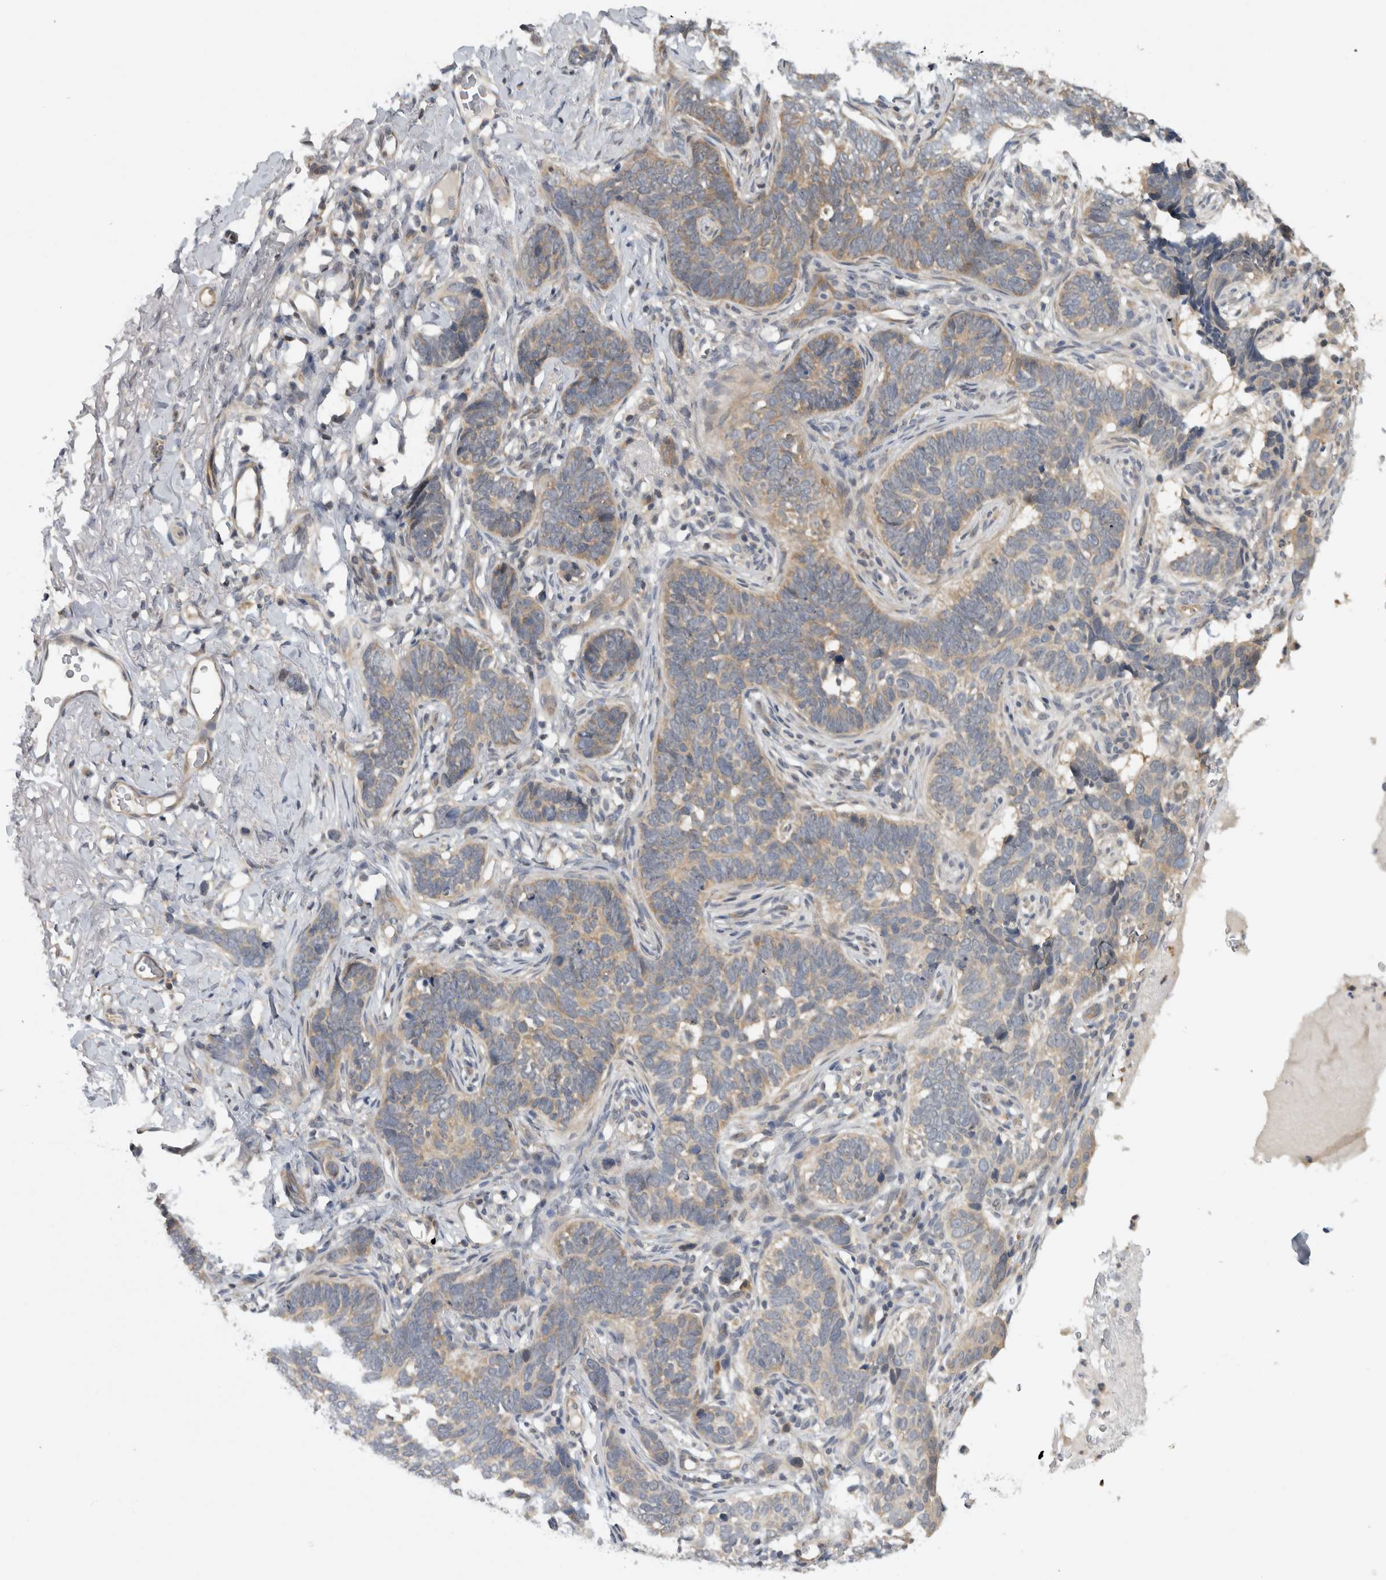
{"staining": {"intensity": "weak", "quantity": "25%-75%", "location": "cytoplasmic/membranous"}, "tissue": "skin cancer", "cell_type": "Tumor cells", "image_type": "cancer", "snomed": [{"axis": "morphology", "description": "Normal tissue, NOS"}, {"axis": "morphology", "description": "Basal cell carcinoma"}, {"axis": "topography", "description": "Skin"}], "caption": "Basal cell carcinoma (skin) stained with a brown dye displays weak cytoplasmic/membranous positive positivity in approximately 25%-75% of tumor cells.", "gene": "AASDHPPT", "patient": {"sex": "male", "age": 77}}